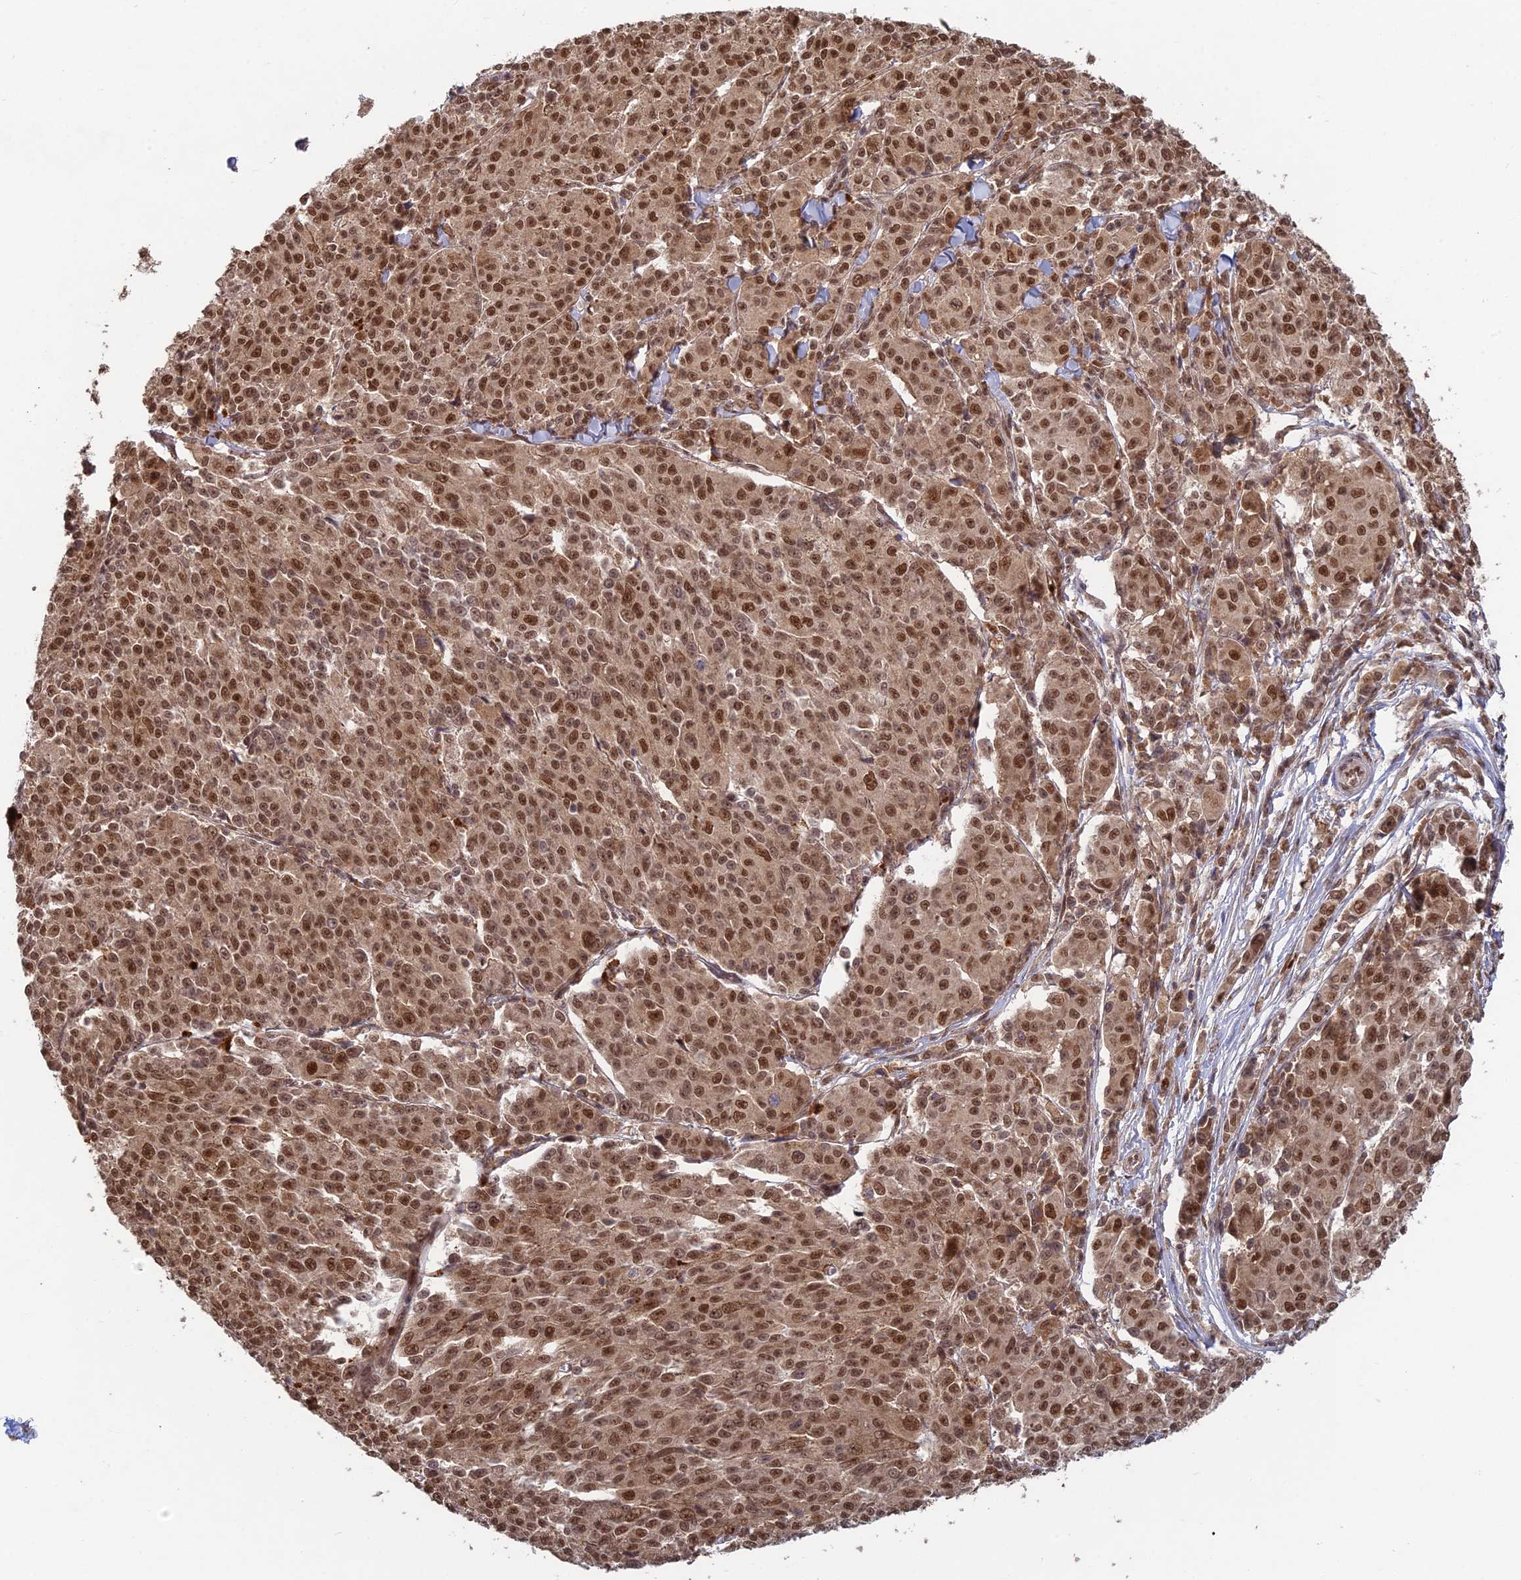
{"staining": {"intensity": "strong", "quantity": ">75%", "location": "nuclear"}, "tissue": "melanoma", "cell_type": "Tumor cells", "image_type": "cancer", "snomed": [{"axis": "morphology", "description": "Malignant melanoma, NOS"}, {"axis": "topography", "description": "Skin"}], "caption": "Immunohistochemistry (IHC) (DAB (3,3'-diaminobenzidine)) staining of human malignant melanoma demonstrates strong nuclear protein positivity in approximately >75% of tumor cells. (DAB (3,3'-diaminobenzidine) IHC with brightfield microscopy, high magnification).", "gene": "RANBP3", "patient": {"sex": "female", "age": 52}}